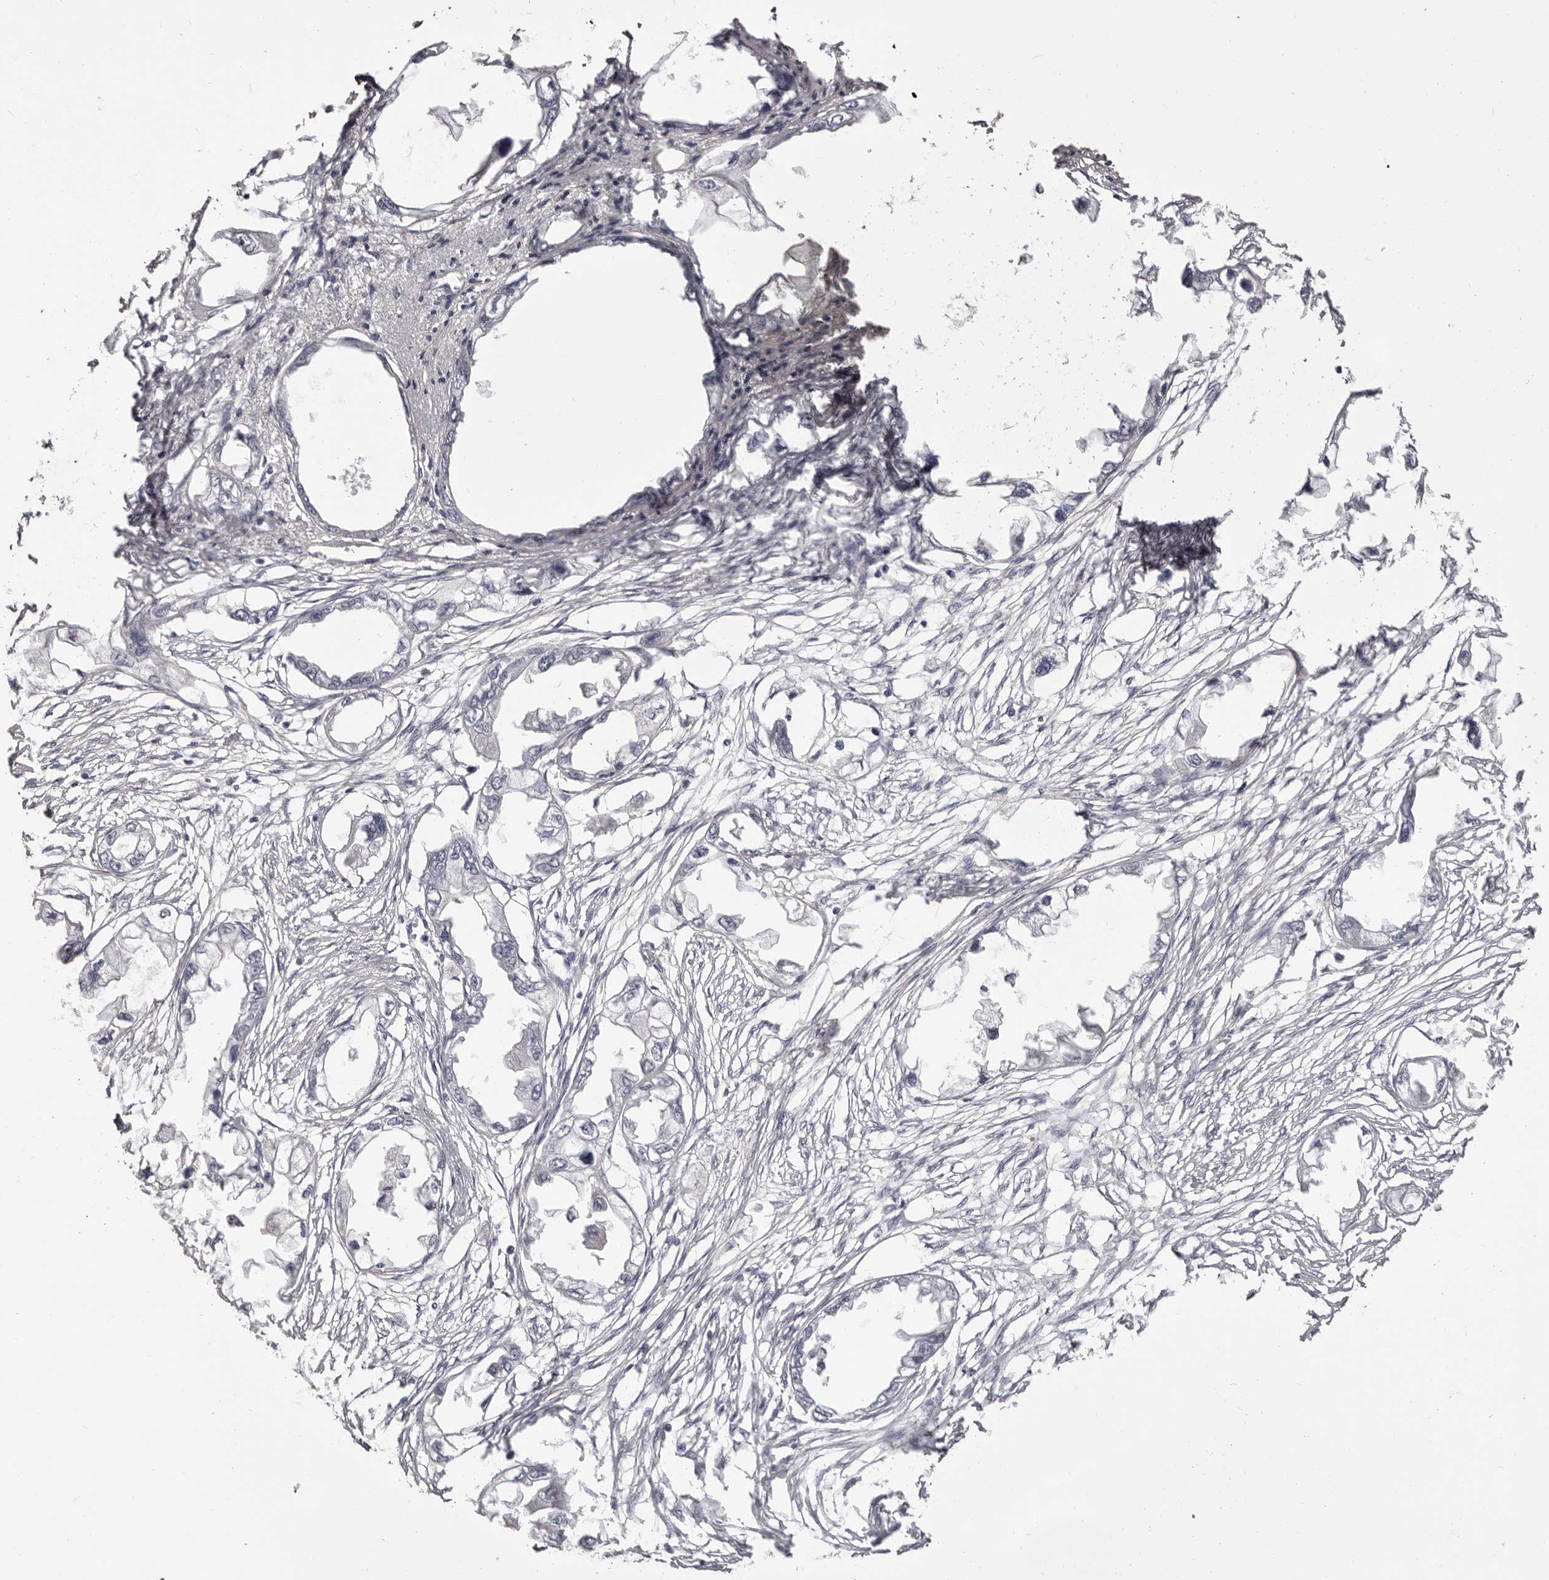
{"staining": {"intensity": "negative", "quantity": "none", "location": "none"}, "tissue": "endometrial cancer", "cell_type": "Tumor cells", "image_type": "cancer", "snomed": [{"axis": "morphology", "description": "Adenocarcinoma, NOS"}, {"axis": "morphology", "description": "Adenocarcinoma, metastatic, NOS"}, {"axis": "topography", "description": "Adipose tissue"}, {"axis": "topography", "description": "Endometrium"}], "caption": "This is a image of immunohistochemistry staining of endometrial metastatic adenocarcinoma, which shows no expression in tumor cells.", "gene": "COL6A1", "patient": {"sex": "female", "age": 67}}